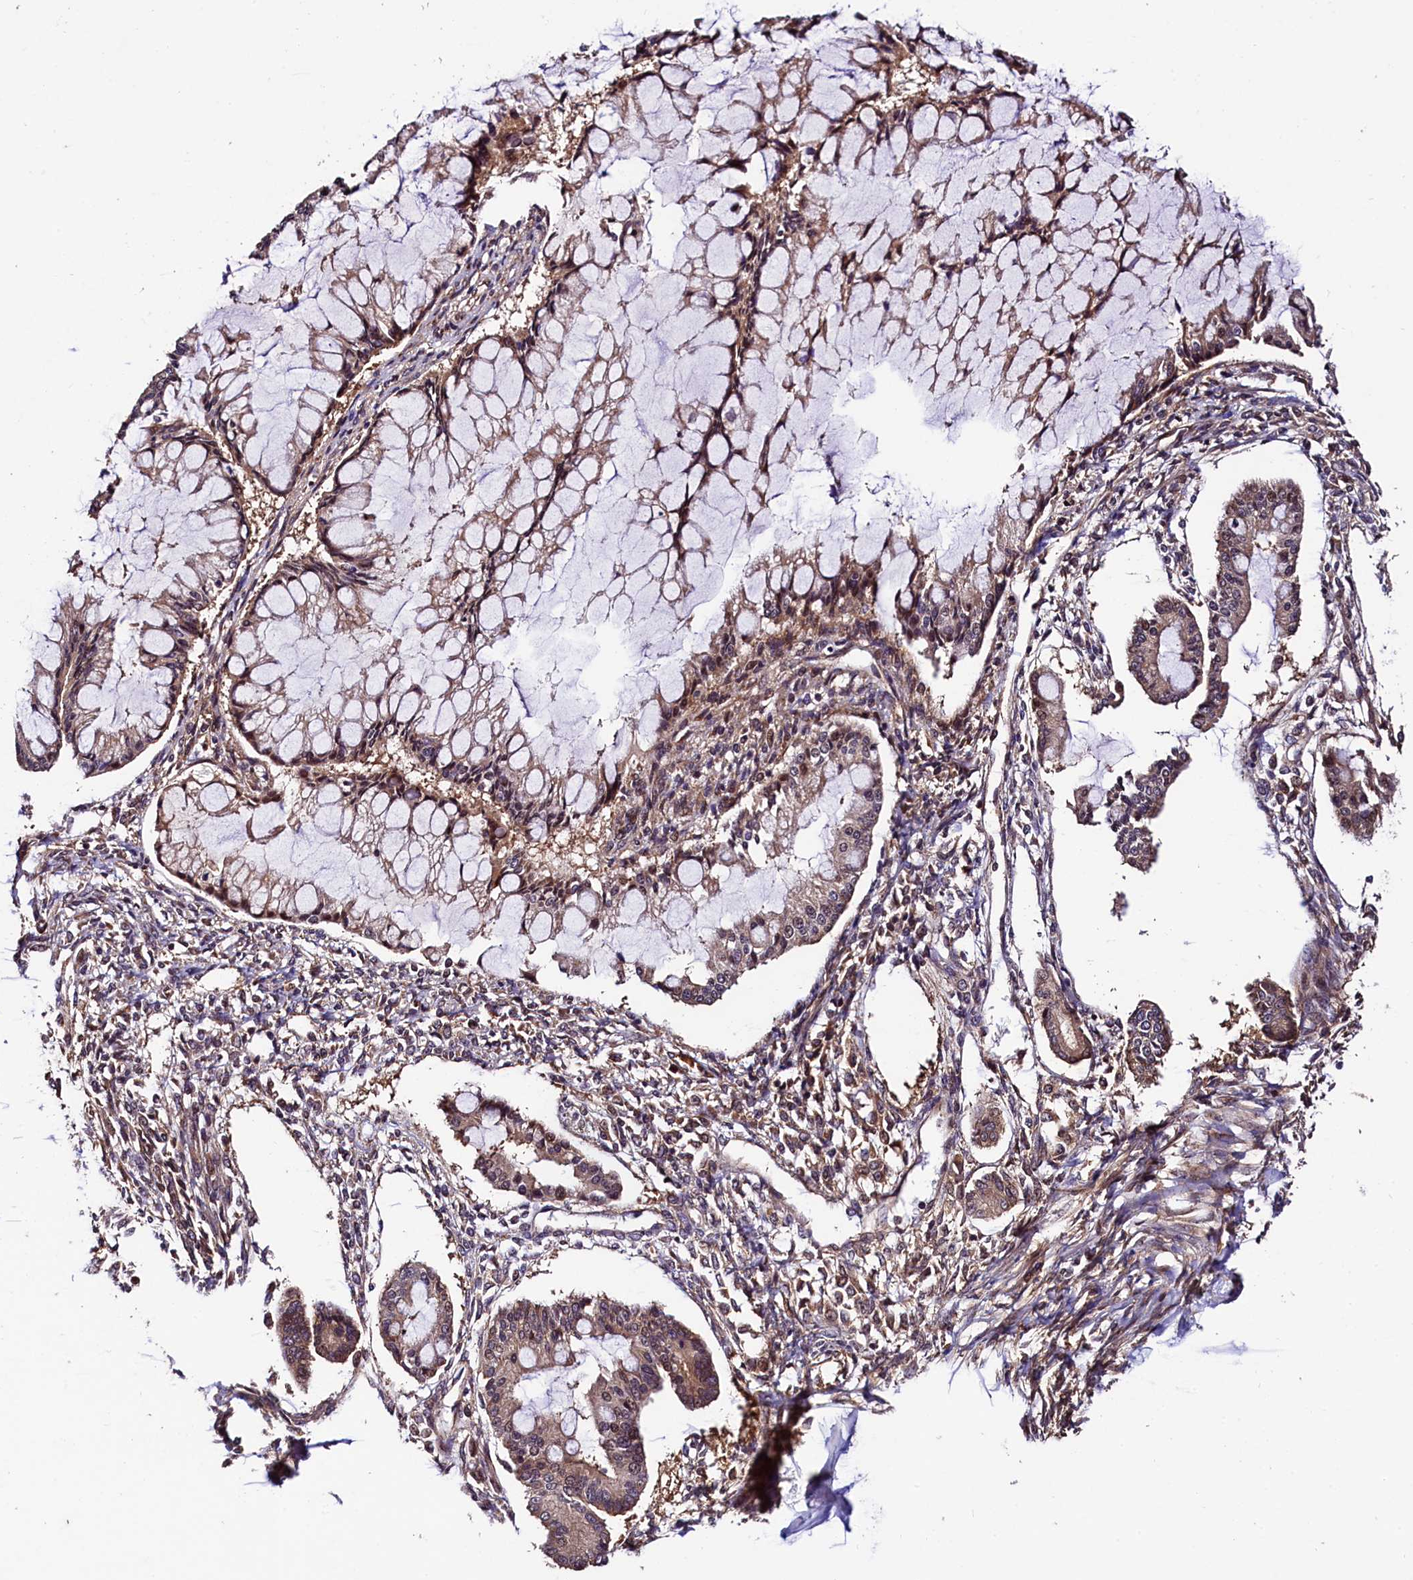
{"staining": {"intensity": "moderate", "quantity": ">75%", "location": "cytoplasmic/membranous,nuclear"}, "tissue": "ovarian cancer", "cell_type": "Tumor cells", "image_type": "cancer", "snomed": [{"axis": "morphology", "description": "Cystadenocarcinoma, mucinous, NOS"}, {"axis": "topography", "description": "Ovary"}], "caption": "A medium amount of moderate cytoplasmic/membranous and nuclear positivity is seen in about >75% of tumor cells in ovarian cancer (mucinous cystadenocarcinoma) tissue.", "gene": "VPS35", "patient": {"sex": "female", "age": 73}}